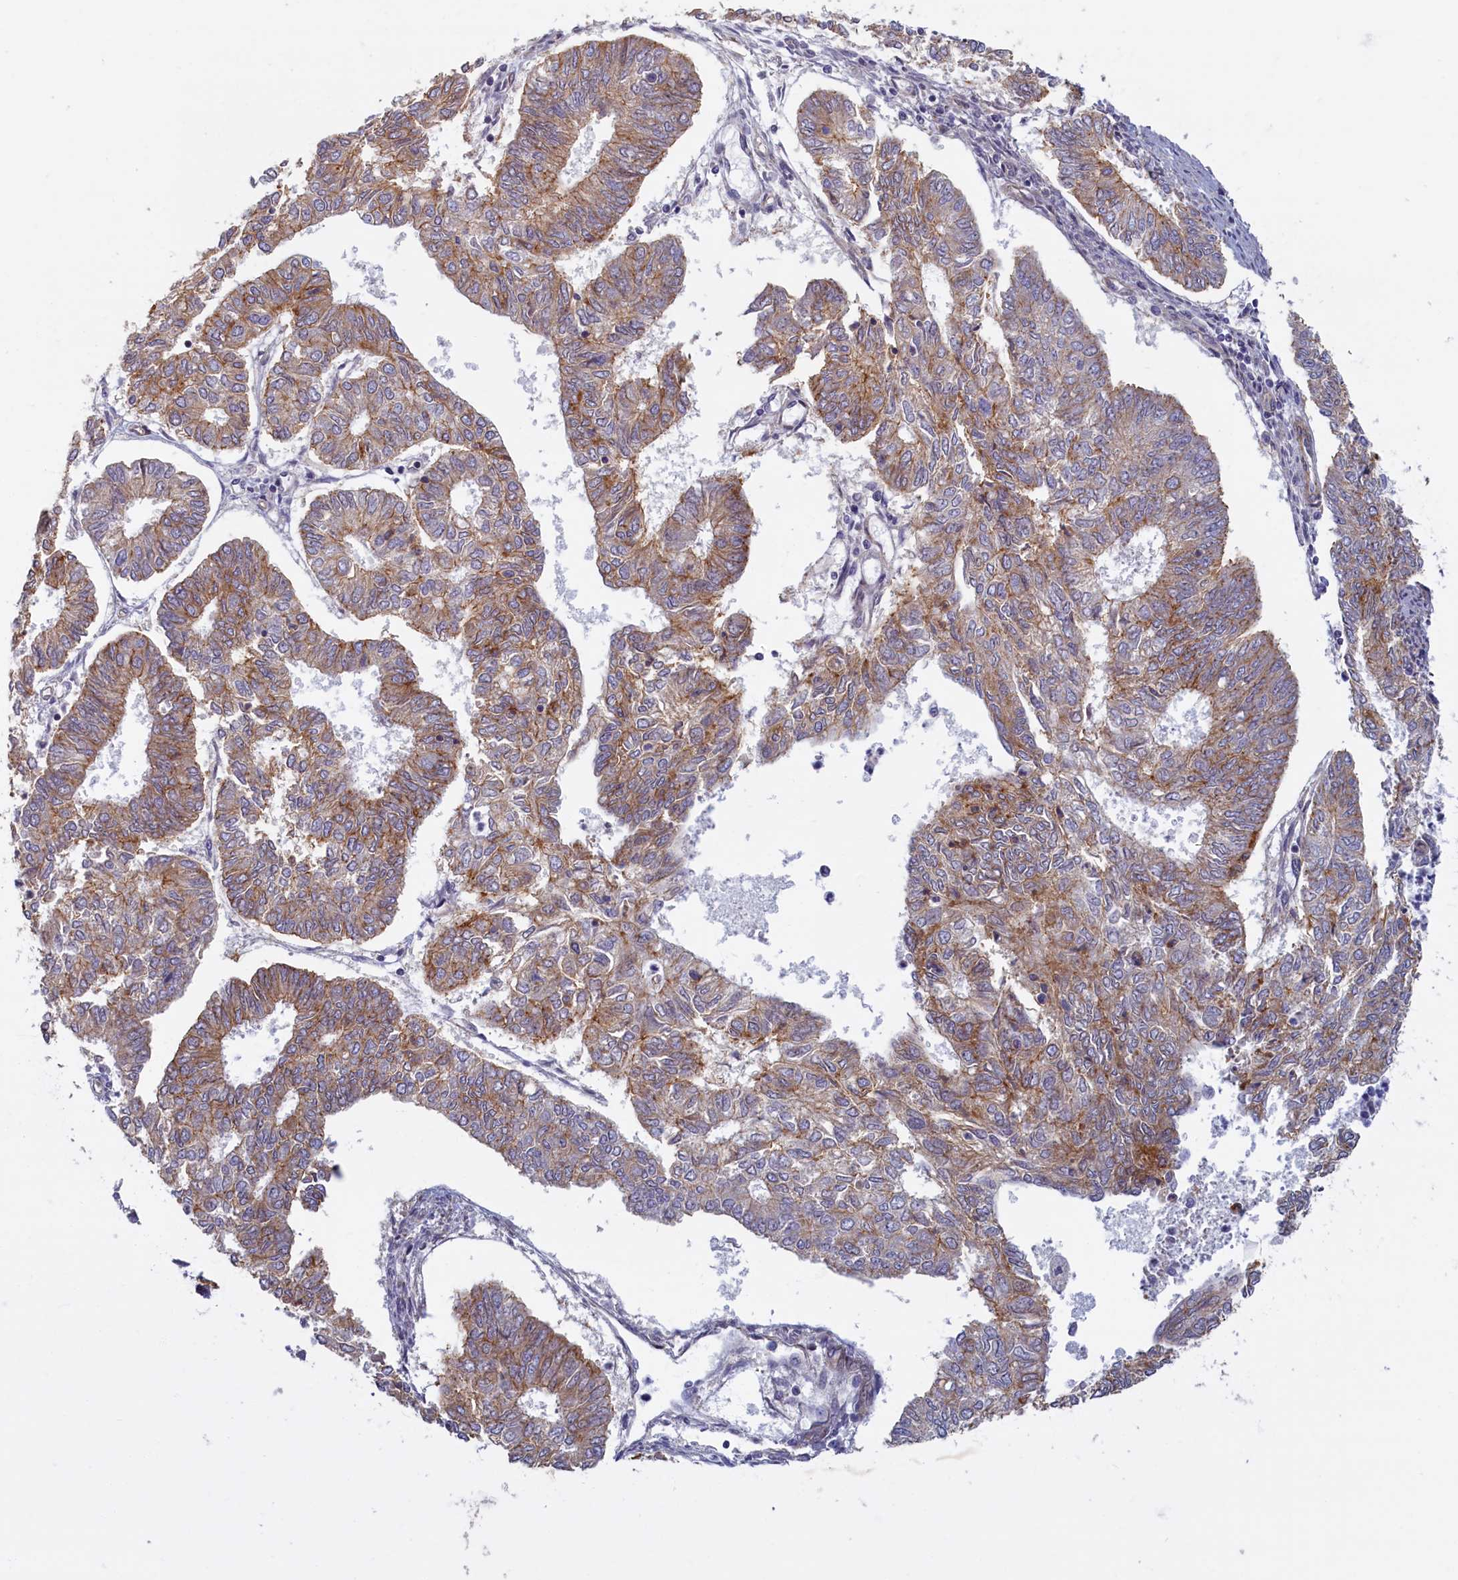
{"staining": {"intensity": "moderate", "quantity": ">75%", "location": "cytoplasmic/membranous"}, "tissue": "endometrial cancer", "cell_type": "Tumor cells", "image_type": "cancer", "snomed": [{"axis": "morphology", "description": "Adenocarcinoma, NOS"}, {"axis": "topography", "description": "Endometrium"}], "caption": "Immunohistochemistry histopathology image of endometrial cancer stained for a protein (brown), which demonstrates medium levels of moderate cytoplasmic/membranous staining in about >75% of tumor cells.", "gene": "TRPM4", "patient": {"sex": "female", "age": 68}}